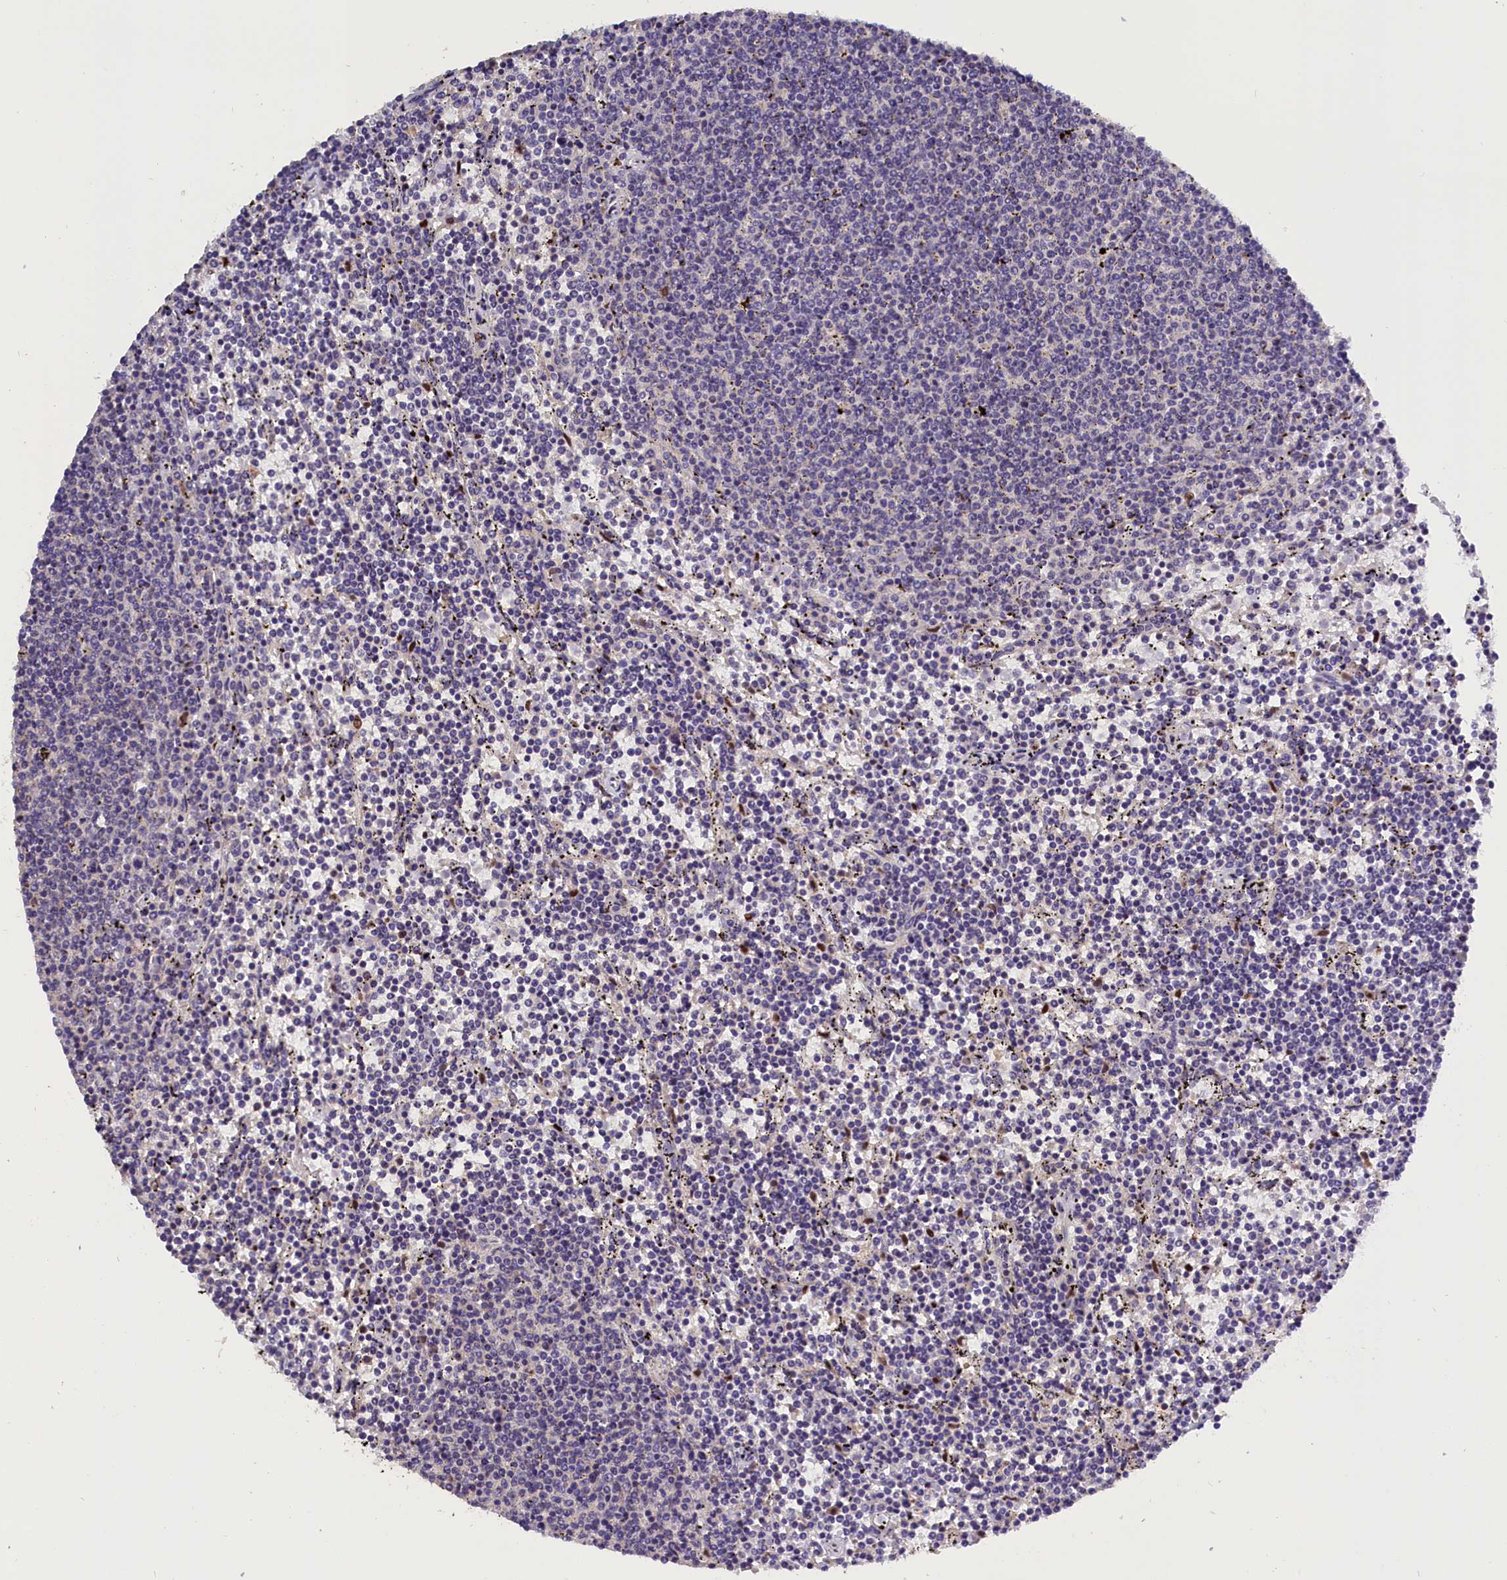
{"staining": {"intensity": "negative", "quantity": "none", "location": "none"}, "tissue": "lymphoma", "cell_type": "Tumor cells", "image_type": "cancer", "snomed": [{"axis": "morphology", "description": "Malignant lymphoma, non-Hodgkin's type, Low grade"}, {"axis": "topography", "description": "Spleen"}], "caption": "Immunohistochemistry histopathology image of human lymphoma stained for a protein (brown), which displays no expression in tumor cells.", "gene": "BTBD9", "patient": {"sex": "female", "age": 50}}